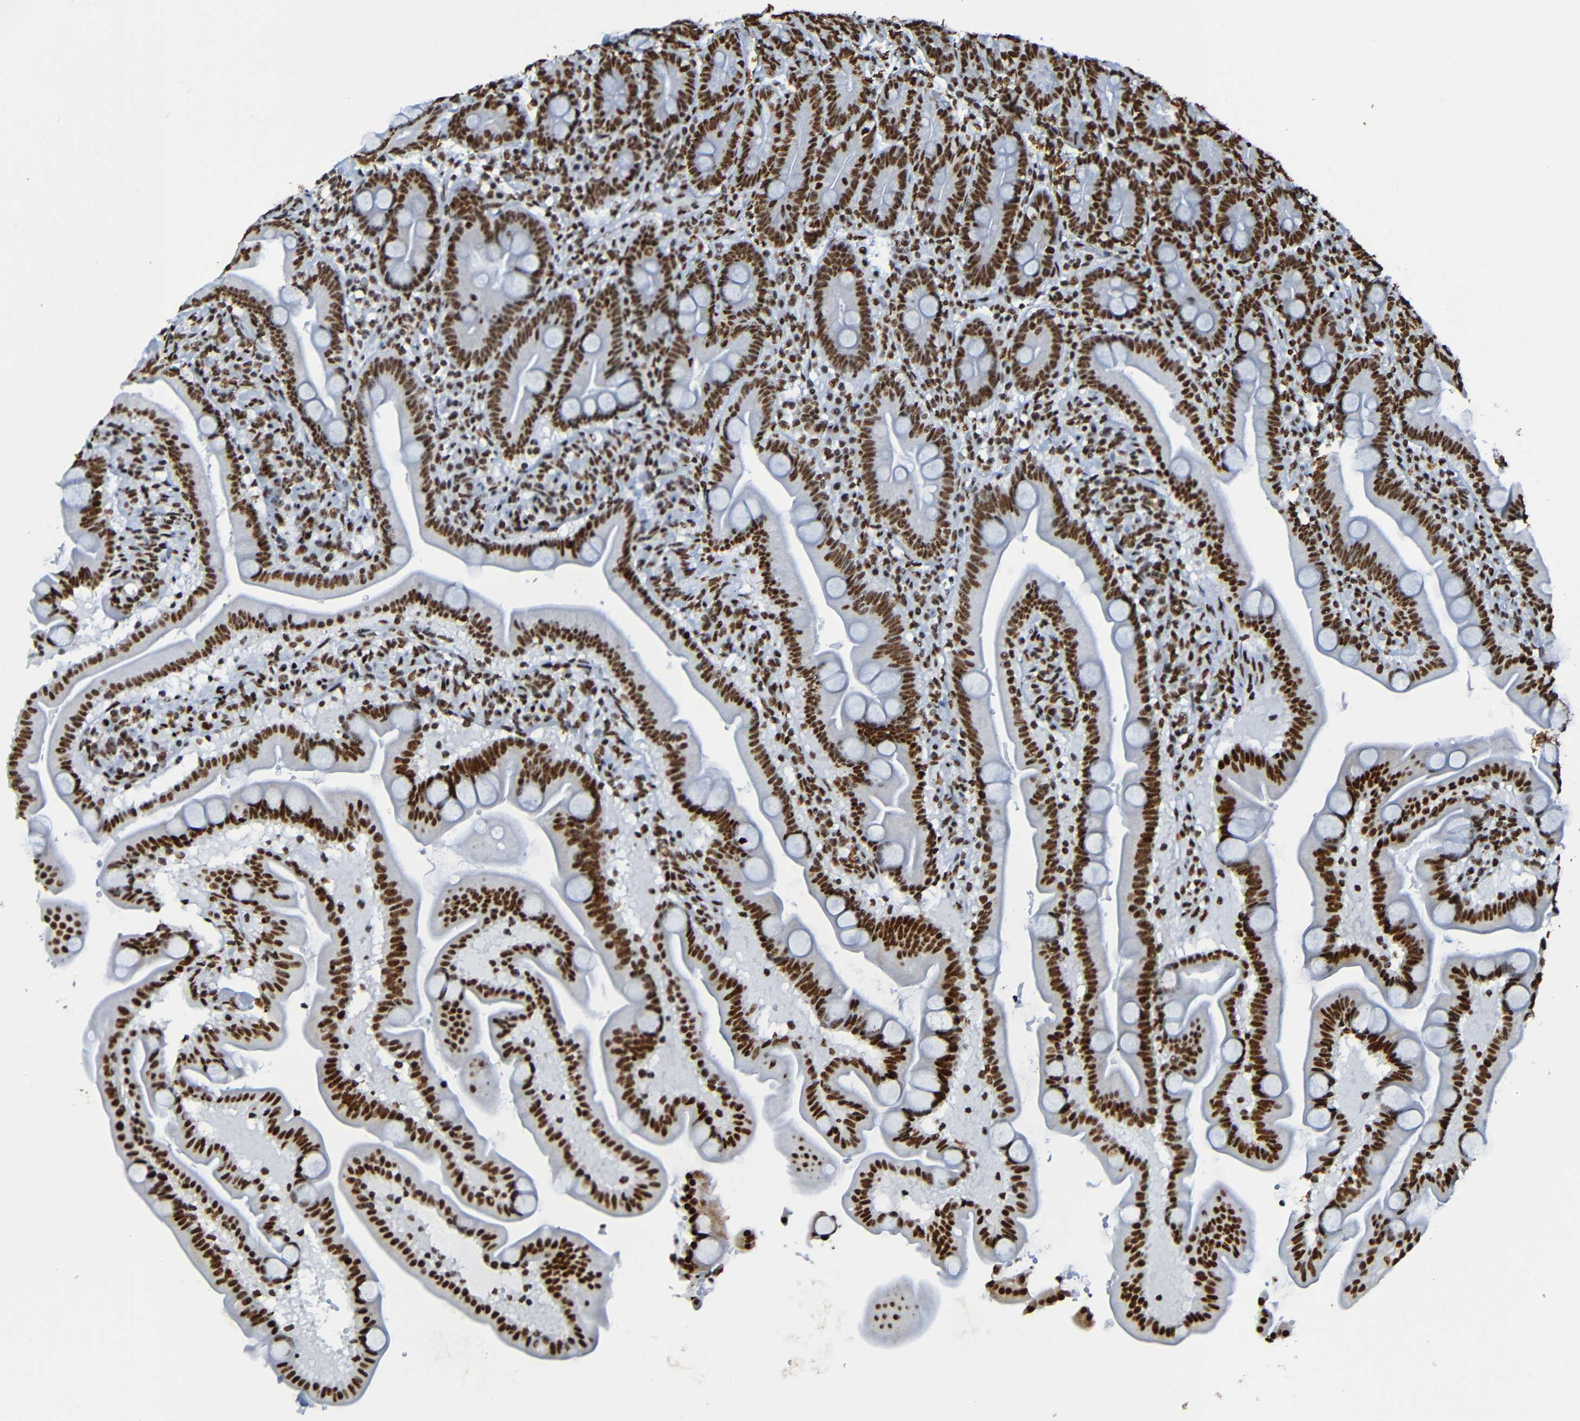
{"staining": {"intensity": "strong", "quantity": ">75%", "location": "nuclear"}, "tissue": "duodenum", "cell_type": "Glandular cells", "image_type": "normal", "snomed": [{"axis": "morphology", "description": "Normal tissue, NOS"}, {"axis": "topography", "description": "Duodenum"}], "caption": "Glandular cells exhibit strong nuclear positivity in approximately >75% of cells in benign duodenum.", "gene": "SRSF3", "patient": {"sex": "male", "age": 54}}